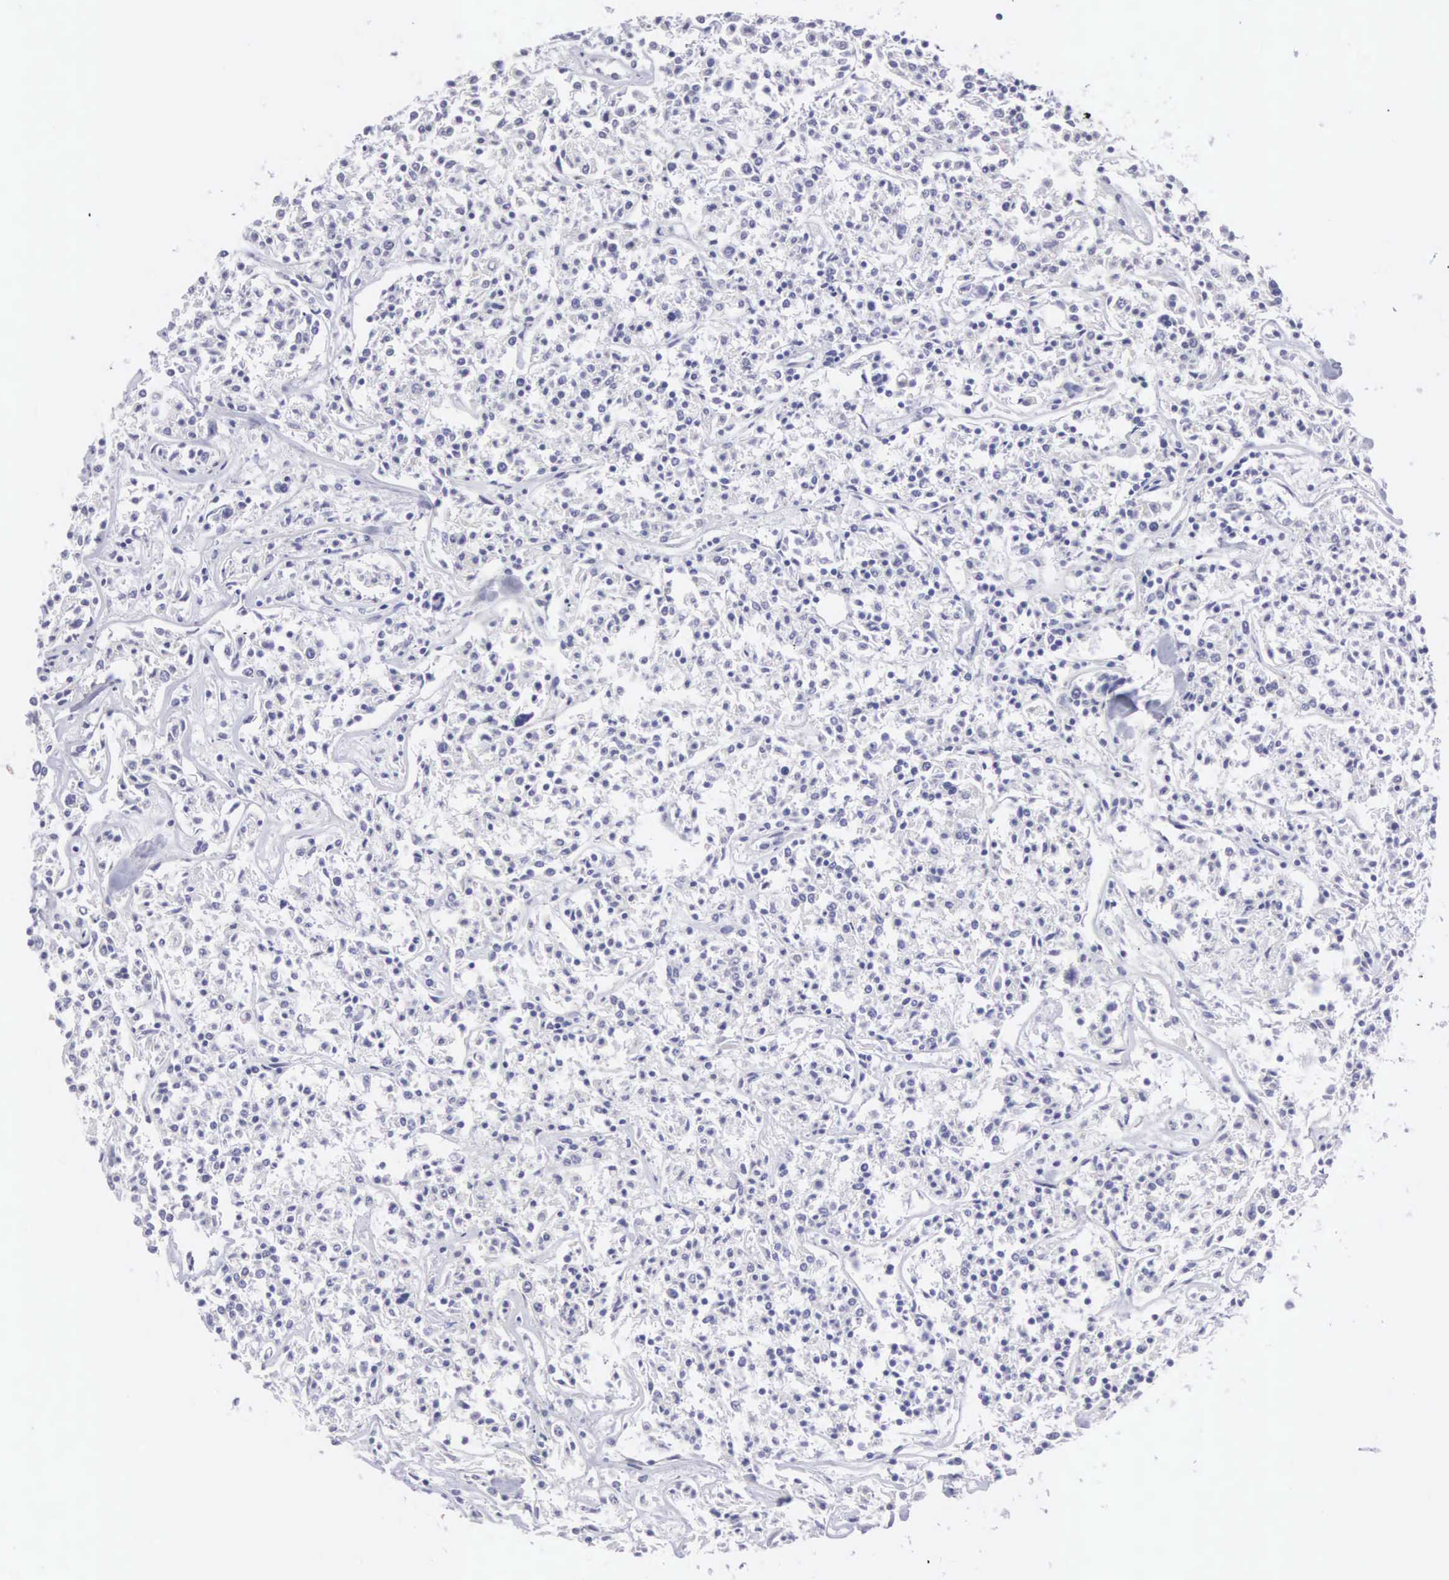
{"staining": {"intensity": "negative", "quantity": "none", "location": "none"}, "tissue": "lymphoma", "cell_type": "Tumor cells", "image_type": "cancer", "snomed": [{"axis": "morphology", "description": "Malignant lymphoma, non-Hodgkin's type, Low grade"}, {"axis": "topography", "description": "Small intestine"}], "caption": "IHC micrograph of neoplastic tissue: human malignant lymphoma, non-Hodgkin's type (low-grade) stained with DAB (3,3'-diaminobenzidine) displays no significant protein staining in tumor cells.", "gene": "SLITRK4", "patient": {"sex": "female", "age": 59}}